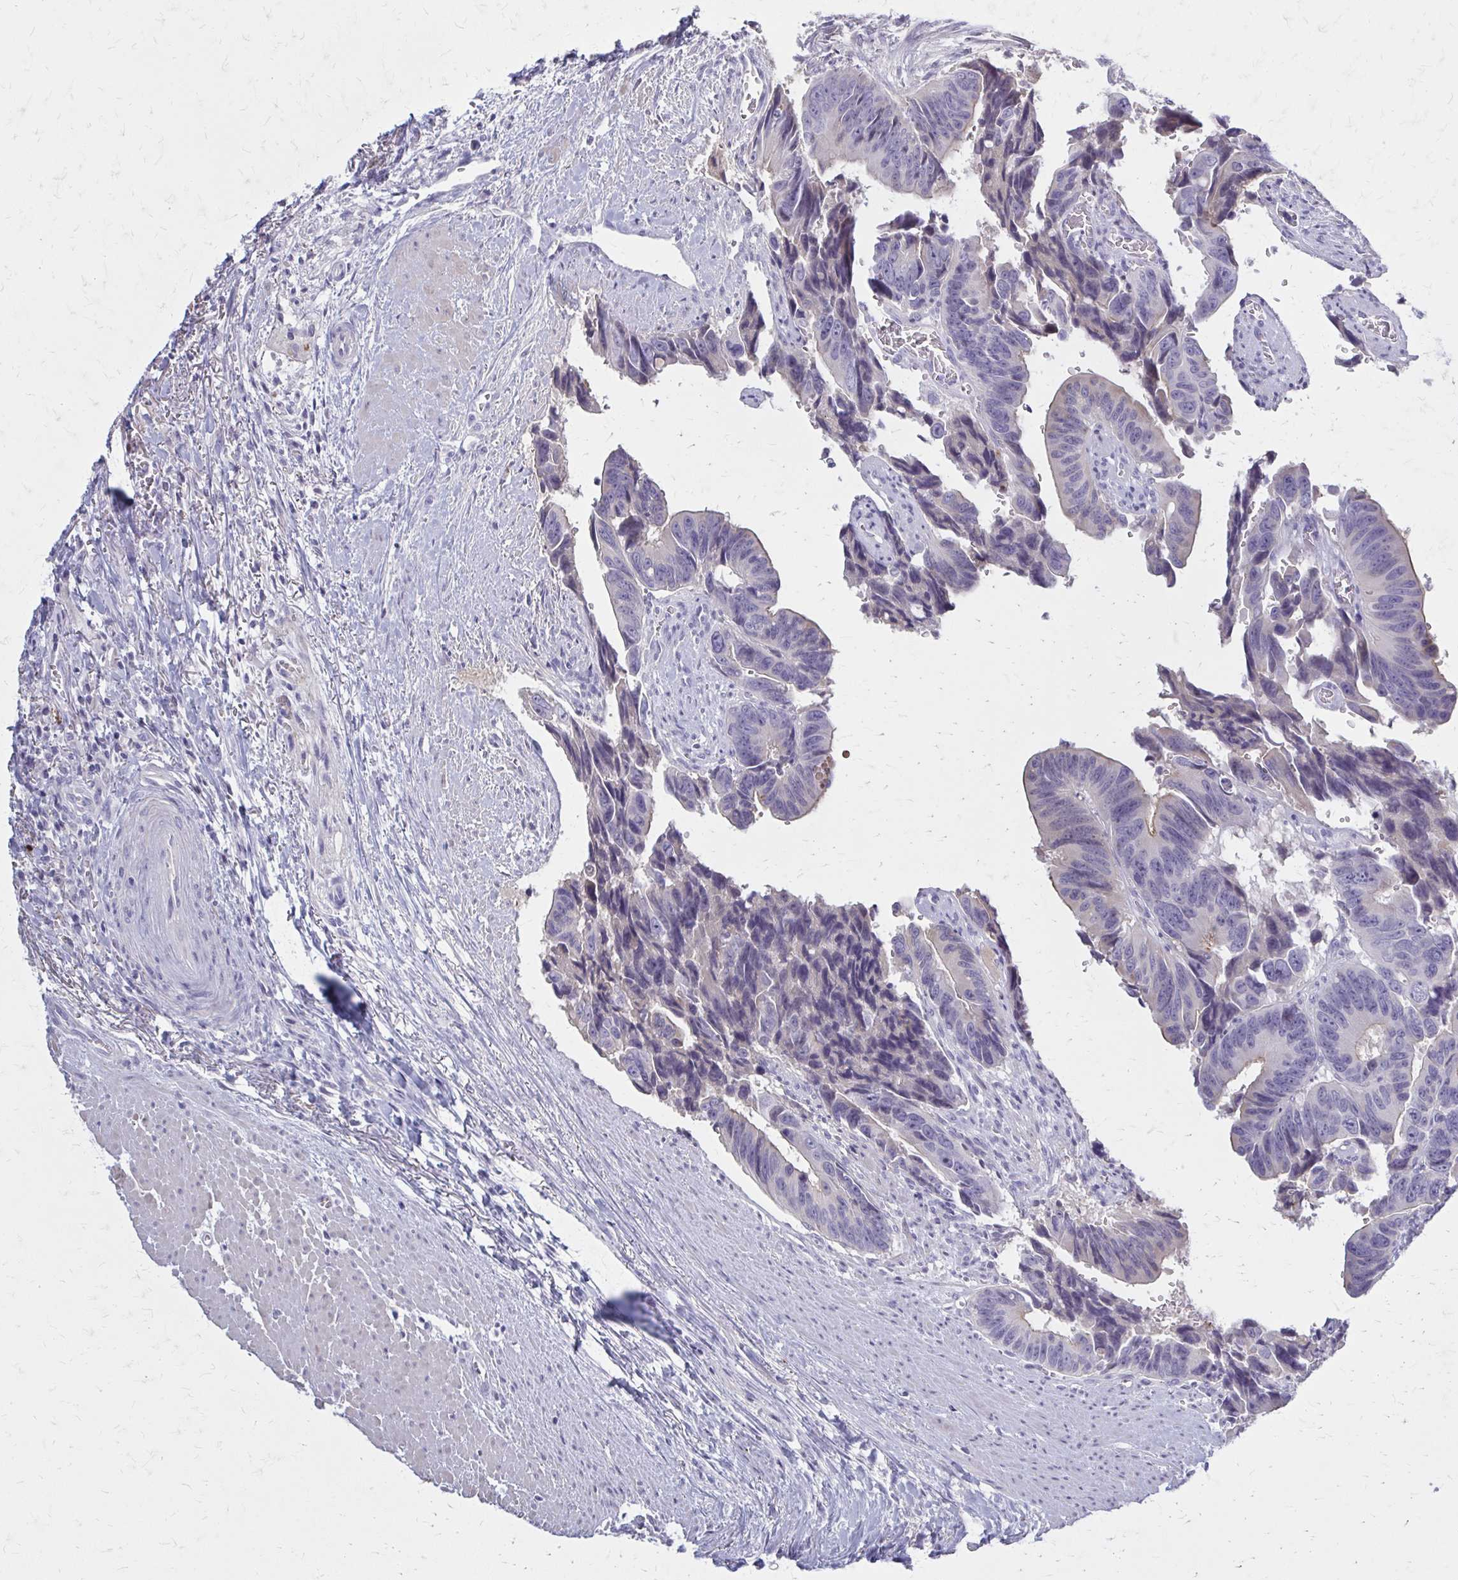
{"staining": {"intensity": "negative", "quantity": "none", "location": "none"}, "tissue": "colorectal cancer", "cell_type": "Tumor cells", "image_type": "cancer", "snomed": [{"axis": "morphology", "description": "Adenocarcinoma, NOS"}, {"axis": "topography", "description": "Rectum"}], "caption": "A high-resolution histopathology image shows IHC staining of colorectal cancer, which reveals no significant staining in tumor cells.", "gene": "SERPIND1", "patient": {"sex": "male", "age": 76}}